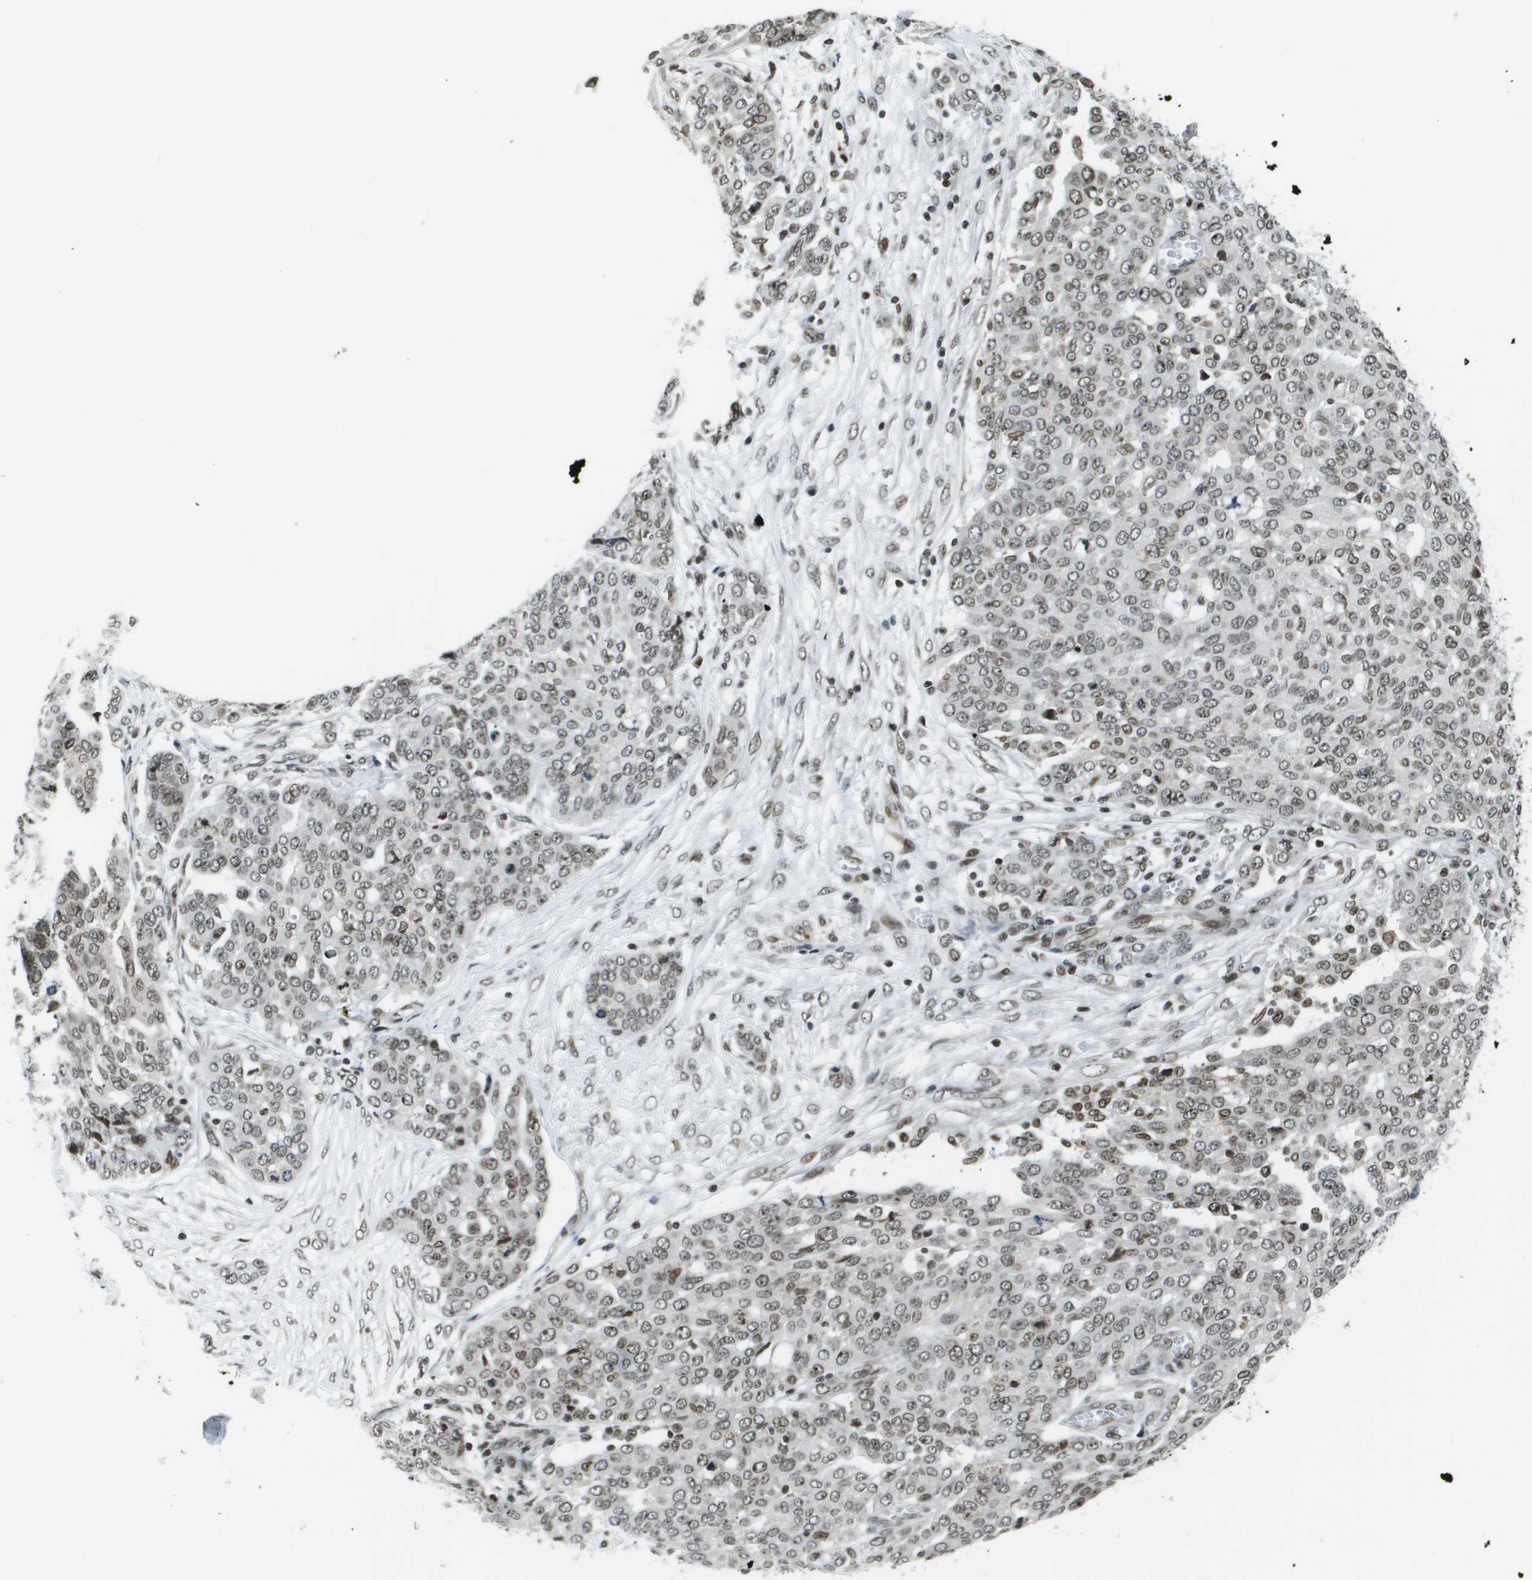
{"staining": {"intensity": "weak", "quantity": "25%-75%", "location": "nuclear"}, "tissue": "ovarian cancer", "cell_type": "Tumor cells", "image_type": "cancer", "snomed": [{"axis": "morphology", "description": "Cystadenocarcinoma, serous, NOS"}, {"axis": "topography", "description": "Soft tissue"}, {"axis": "topography", "description": "Ovary"}], "caption": "Ovarian serous cystadenocarcinoma stained with a brown dye shows weak nuclear positive positivity in approximately 25%-75% of tumor cells.", "gene": "RECQL4", "patient": {"sex": "female", "age": 57}}